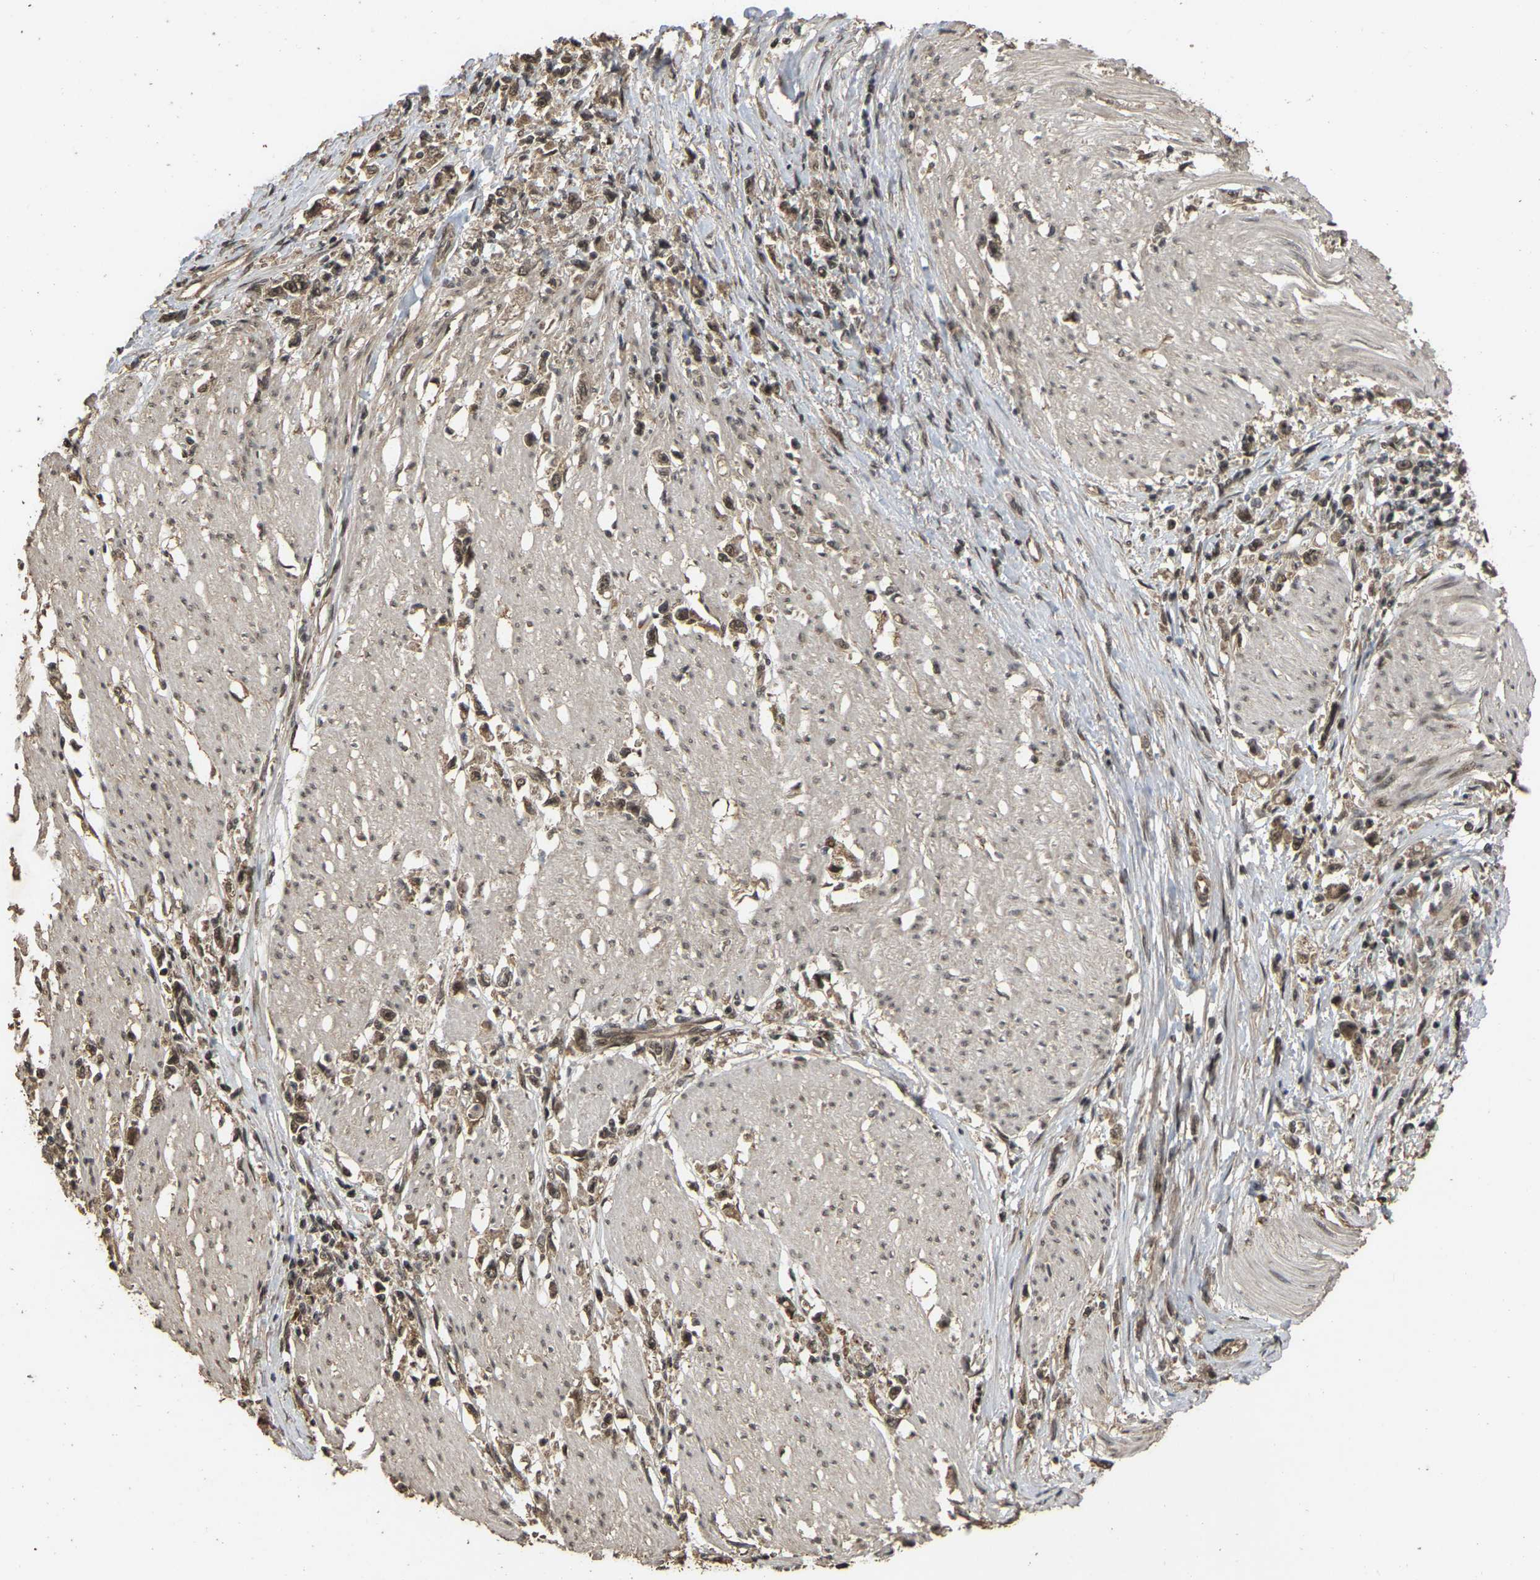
{"staining": {"intensity": "moderate", "quantity": ">75%", "location": "cytoplasmic/membranous,nuclear"}, "tissue": "stomach cancer", "cell_type": "Tumor cells", "image_type": "cancer", "snomed": [{"axis": "morphology", "description": "Adenocarcinoma, NOS"}, {"axis": "topography", "description": "Stomach"}], "caption": "Protein expression analysis of human adenocarcinoma (stomach) reveals moderate cytoplasmic/membranous and nuclear expression in approximately >75% of tumor cells.", "gene": "ARHGAP23", "patient": {"sex": "female", "age": 59}}